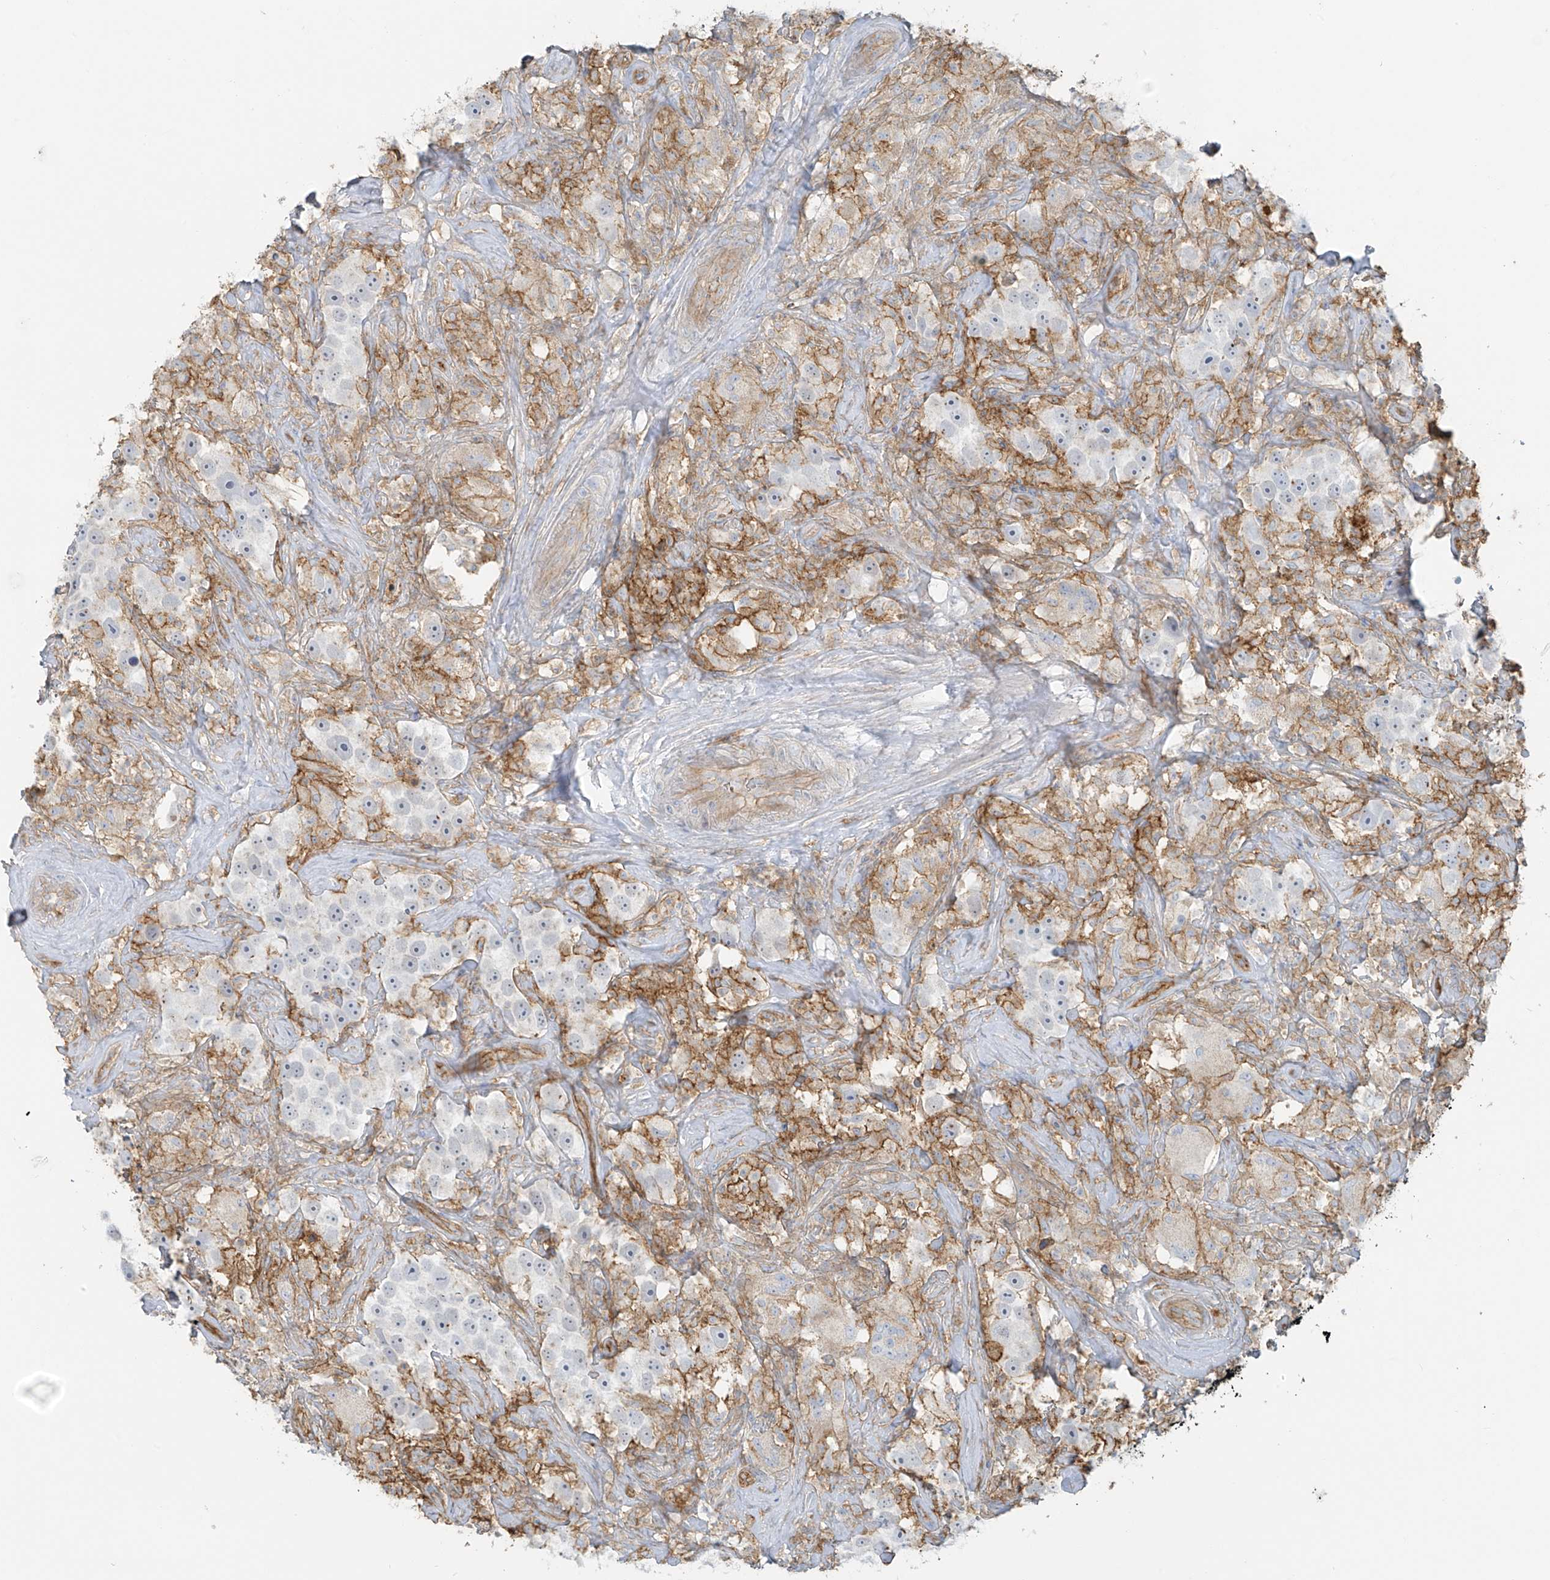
{"staining": {"intensity": "negative", "quantity": "none", "location": "none"}, "tissue": "testis cancer", "cell_type": "Tumor cells", "image_type": "cancer", "snomed": [{"axis": "morphology", "description": "Seminoma, NOS"}, {"axis": "topography", "description": "Testis"}], "caption": "High magnification brightfield microscopy of seminoma (testis) stained with DAB (brown) and counterstained with hematoxylin (blue): tumor cells show no significant staining.", "gene": "VAMP5", "patient": {"sex": "male", "age": 49}}